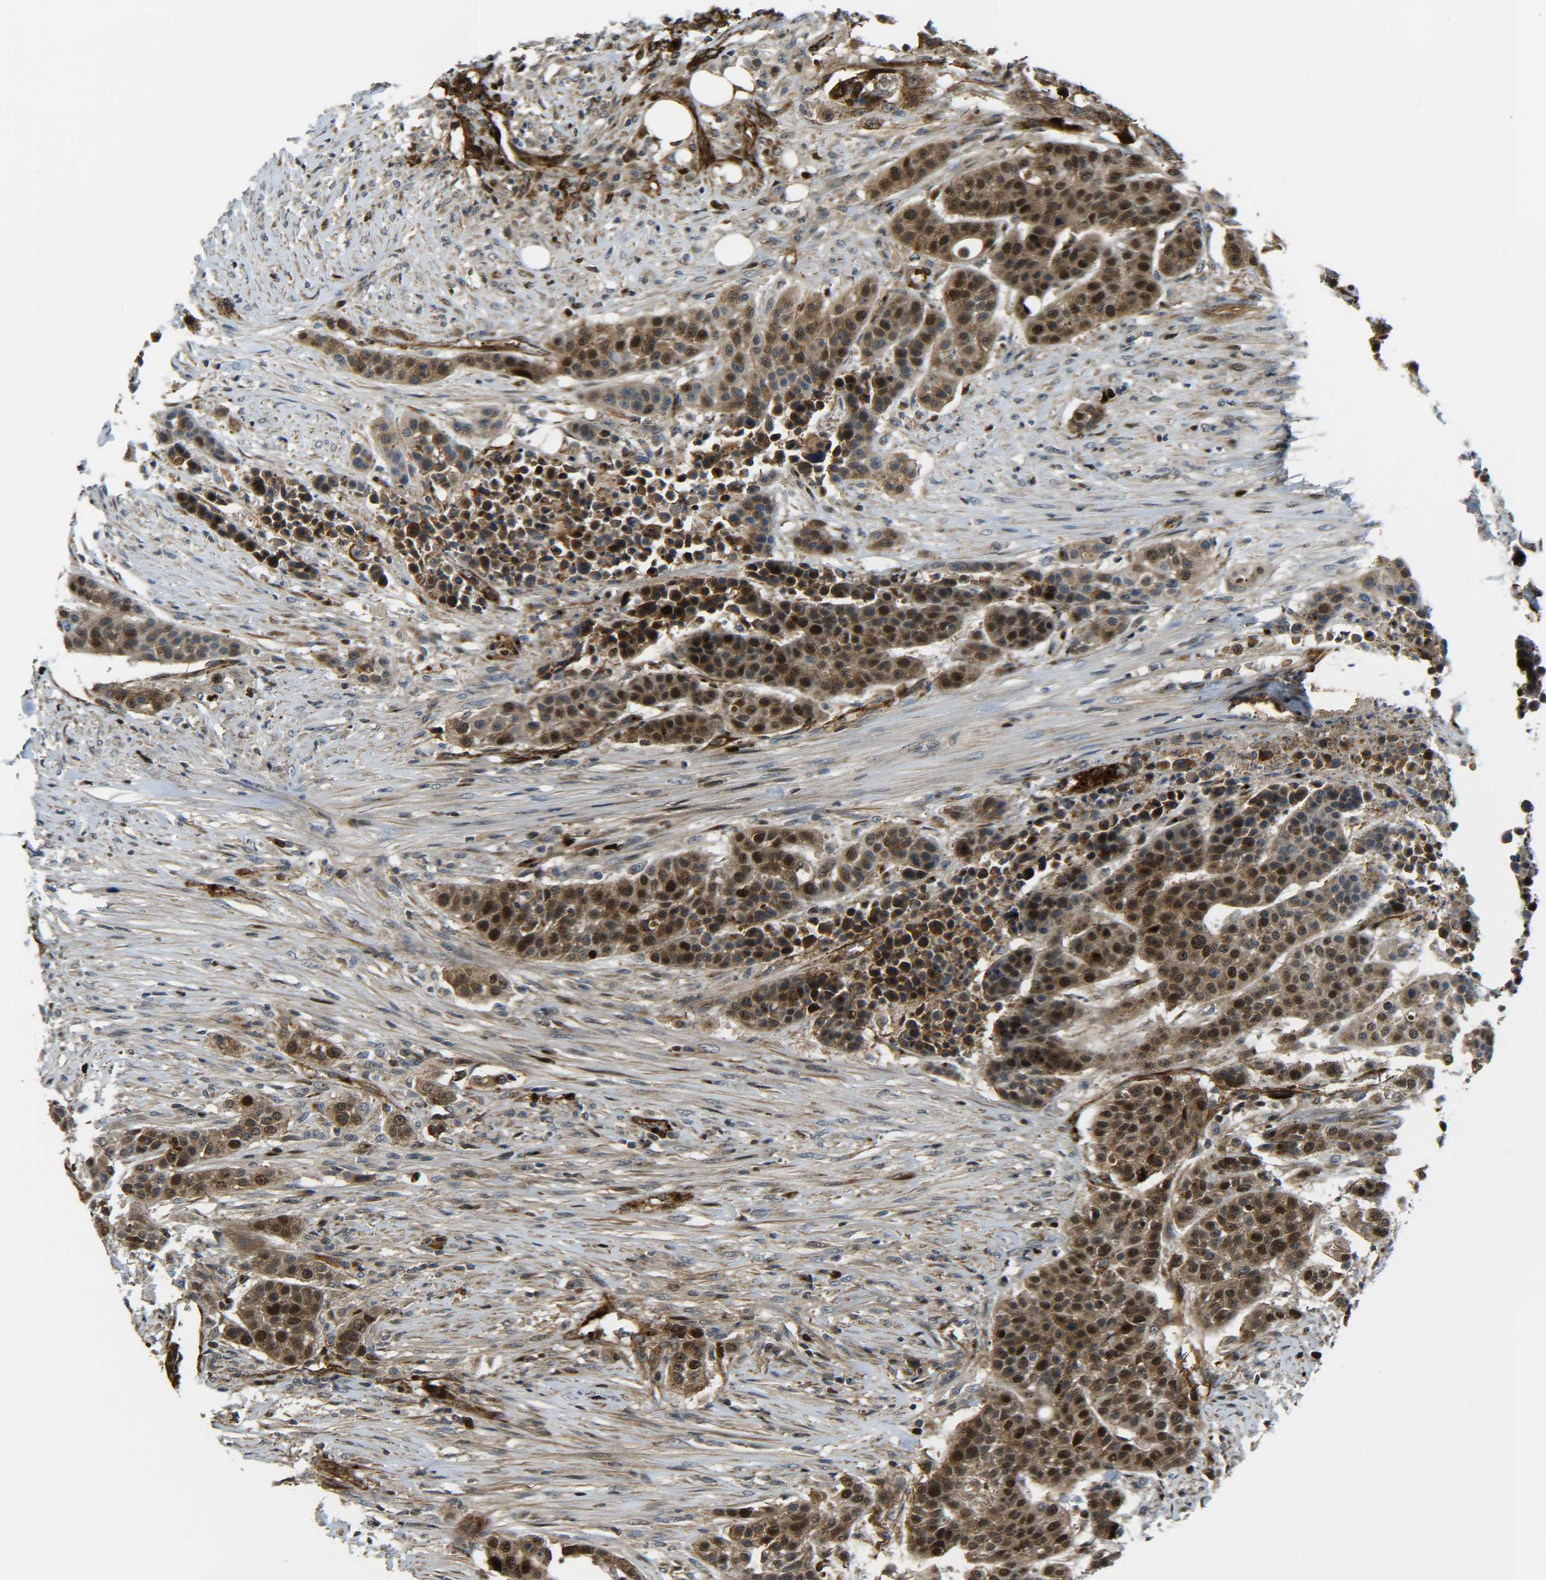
{"staining": {"intensity": "strong", "quantity": ">75%", "location": "cytoplasmic/membranous,nuclear"}, "tissue": "urothelial cancer", "cell_type": "Tumor cells", "image_type": "cancer", "snomed": [{"axis": "morphology", "description": "Urothelial carcinoma, High grade"}, {"axis": "topography", "description": "Urinary bladder"}], "caption": "Urothelial carcinoma (high-grade) stained for a protein reveals strong cytoplasmic/membranous and nuclear positivity in tumor cells. The staining is performed using DAB (3,3'-diaminobenzidine) brown chromogen to label protein expression. The nuclei are counter-stained blue using hematoxylin.", "gene": "ECE1", "patient": {"sex": "male", "age": 74}}